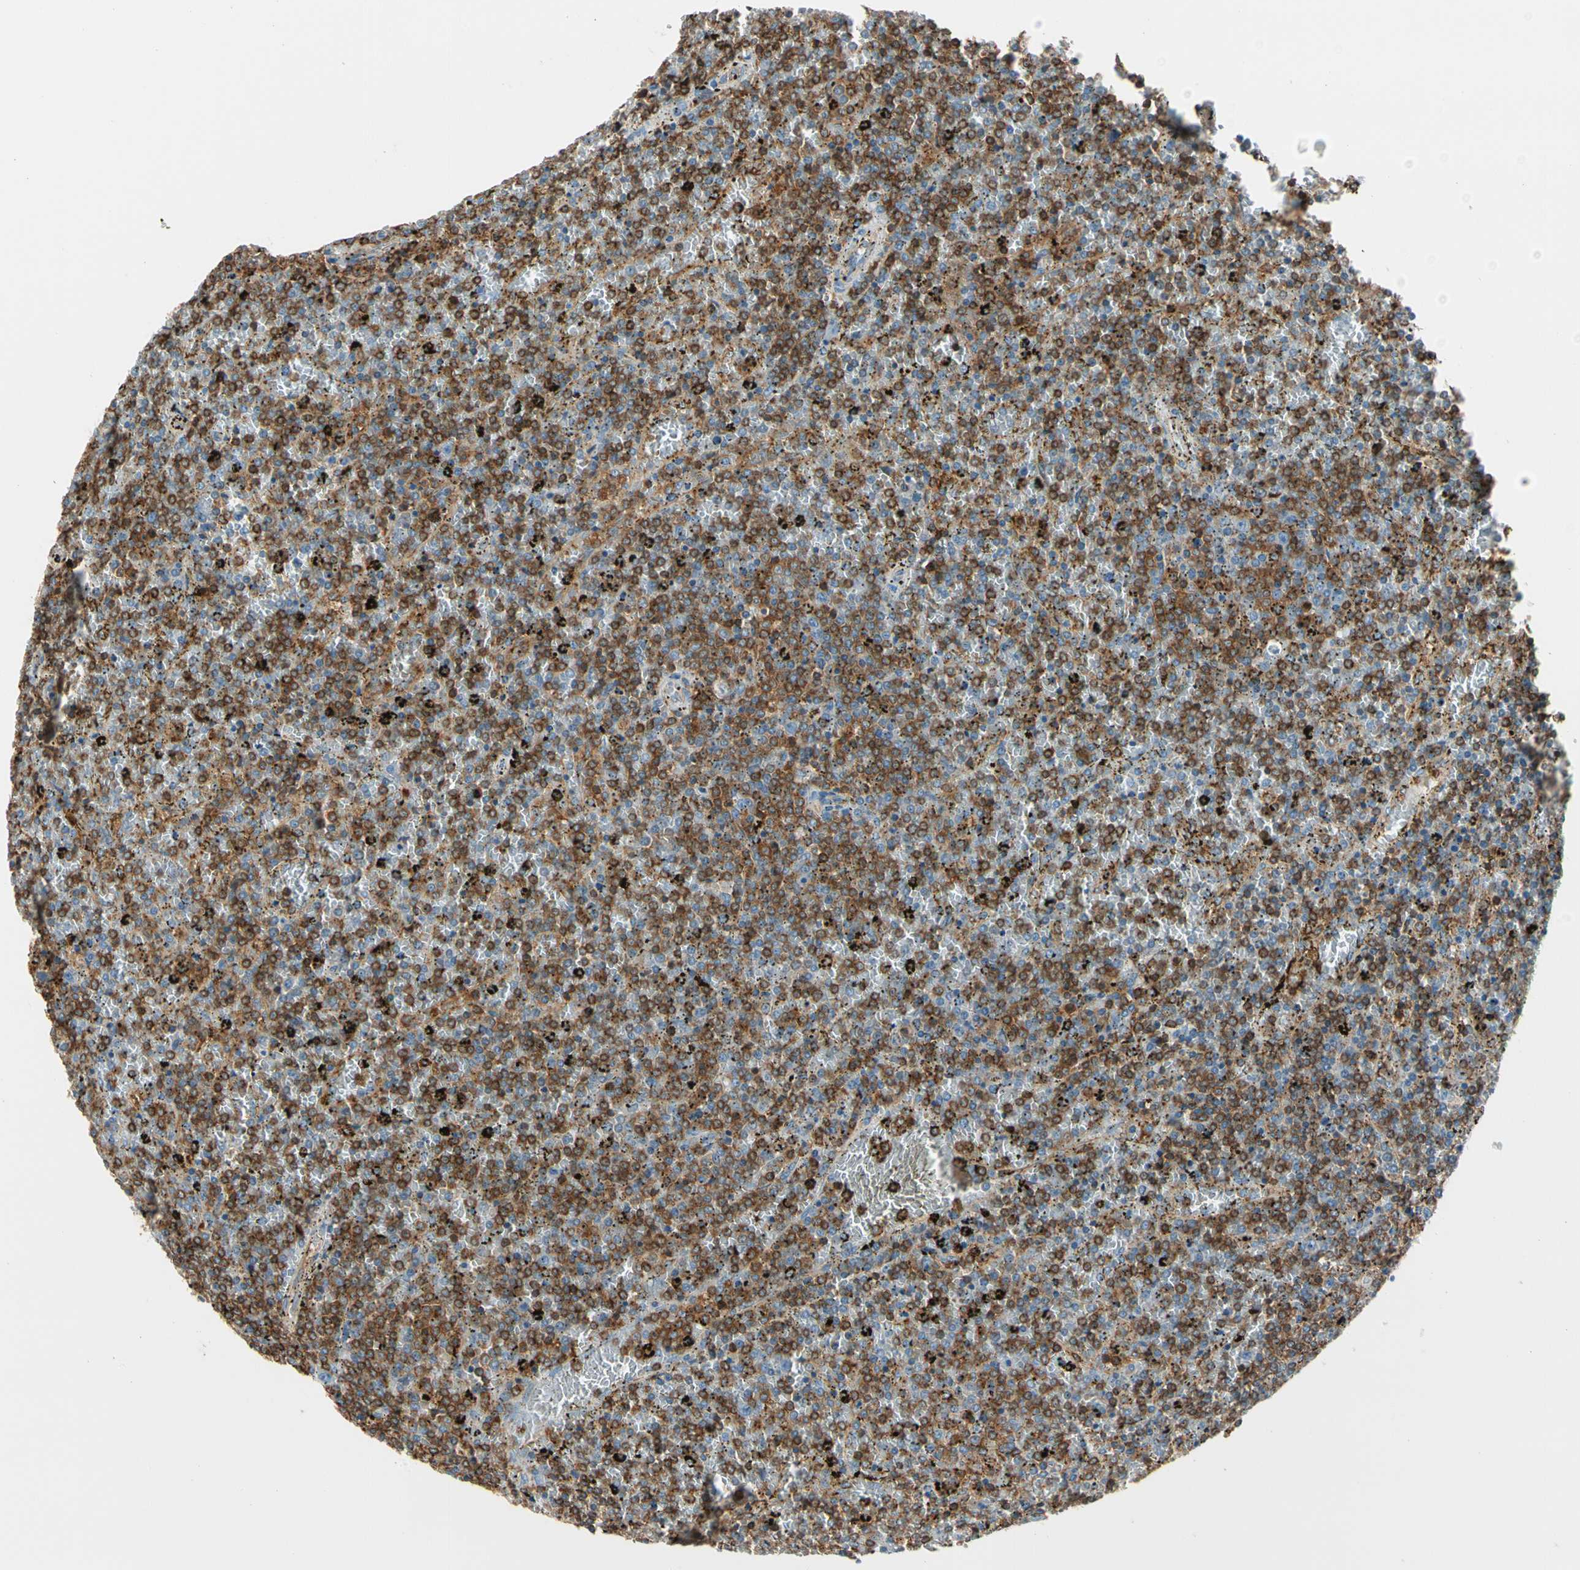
{"staining": {"intensity": "strong", "quantity": "25%-75%", "location": "cytoplasmic/membranous"}, "tissue": "lymphoma", "cell_type": "Tumor cells", "image_type": "cancer", "snomed": [{"axis": "morphology", "description": "Malignant lymphoma, non-Hodgkin's type, Low grade"}, {"axis": "topography", "description": "Spleen"}], "caption": "Lymphoma stained with a brown dye exhibits strong cytoplasmic/membranous positive expression in approximately 25%-75% of tumor cells.", "gene": "CAPZA2", "patient": {"sex": "female", "age": 77}}